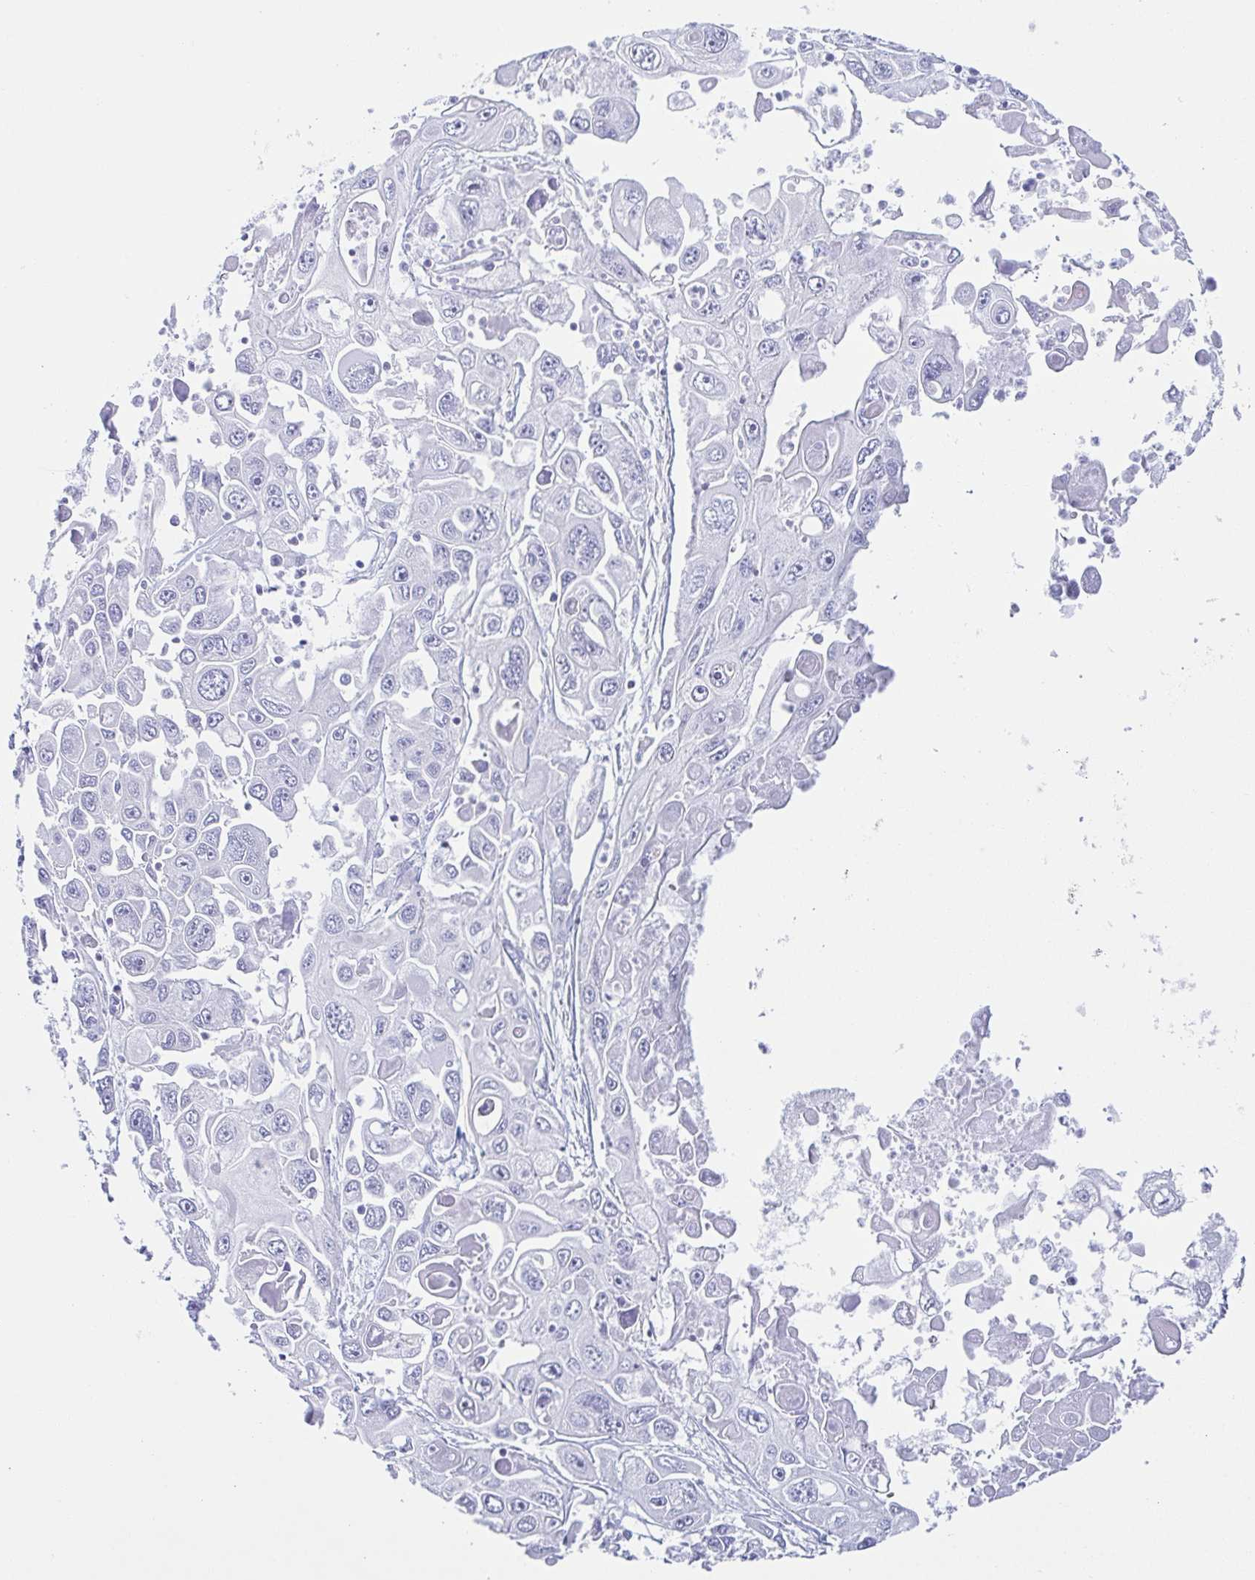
{"staining": {"intensity": "negative", "quantity": "none", "location": "none"}, "tissue": "pancreatic cancer", "cell_type": "Tumor cells", "image_type": "cancer", "snomed": [{"axis": "morphology", "description": "Adenocarcinoma, NOS"}, {"axis": "topography", "description": "Pancreas"}], "caption": "High power microscopy image of an immunohistochemistry (IHC) micrograph of pancreatic cancer (adenocarcinoma), revealing no significant positivity in tumor cells. Brightfield microscopy of immunohistochemistry (IHC) stained with DAB (brown) and hematoxylin (blue), captured at high magnification.", "gene": "DYNC1I1", "patient": {"sex": "male", "age": 70}}